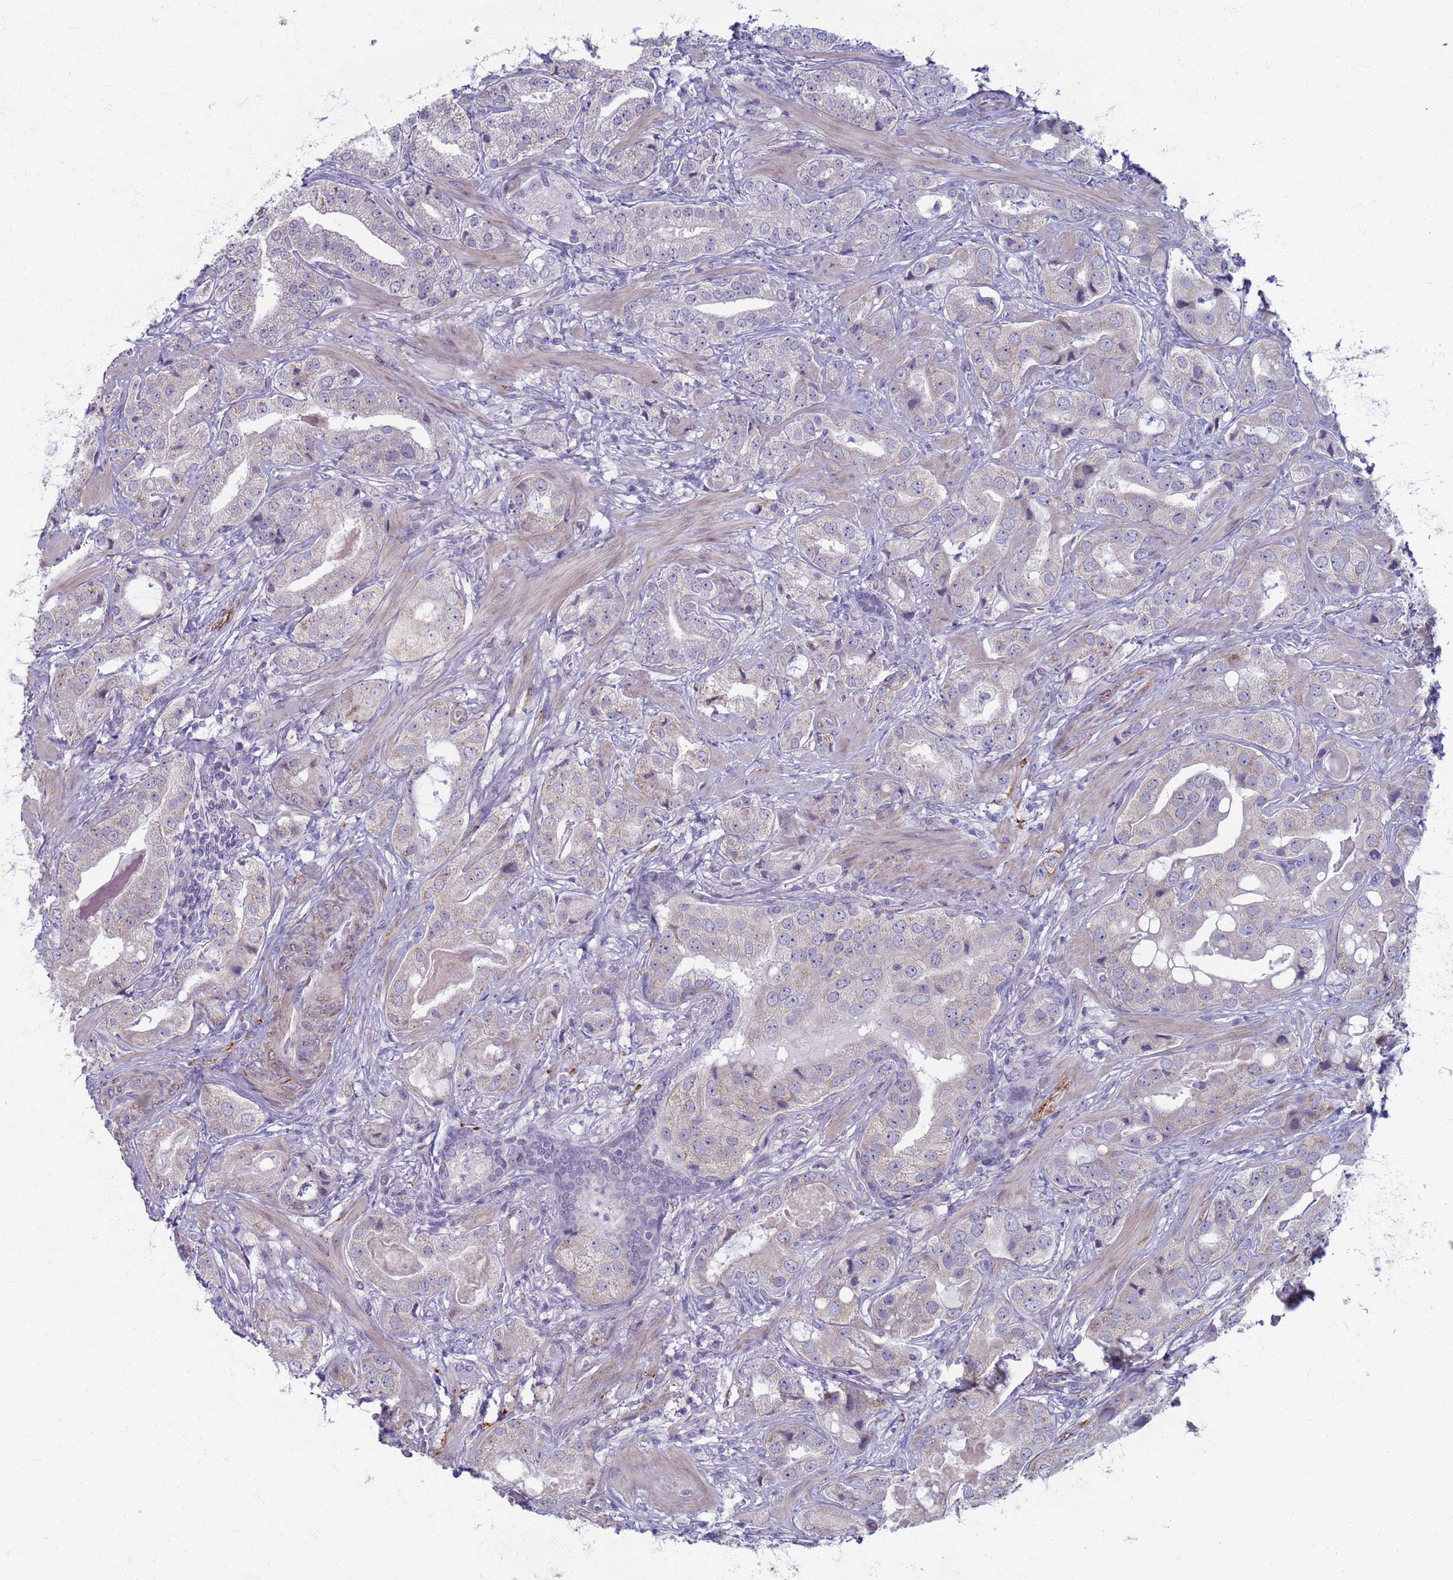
{"staining": {"intensity": "negative", "quantity": "none", "location": "none"}, "tissue": "prostate cancer", "cell_type": "Tumor cells", "image_type": "cancer", "snomed": [{"axis": "morphology", "description": "Adenocarcinoma, High grade"}, {"axis": "topography", "description": "Prostate"}], "caption": "High-grade adenocarcinoma (prostate) was stained to show a protein in brown. There is no significant expression in tumor cells. Brightfield microscopy of immunohistochemistry stained with DAB (brown) and hematoxylin (blue), captured at high magnification.", "gene": "CLCA2", "patient": {"sex": "male", "age": 63}}